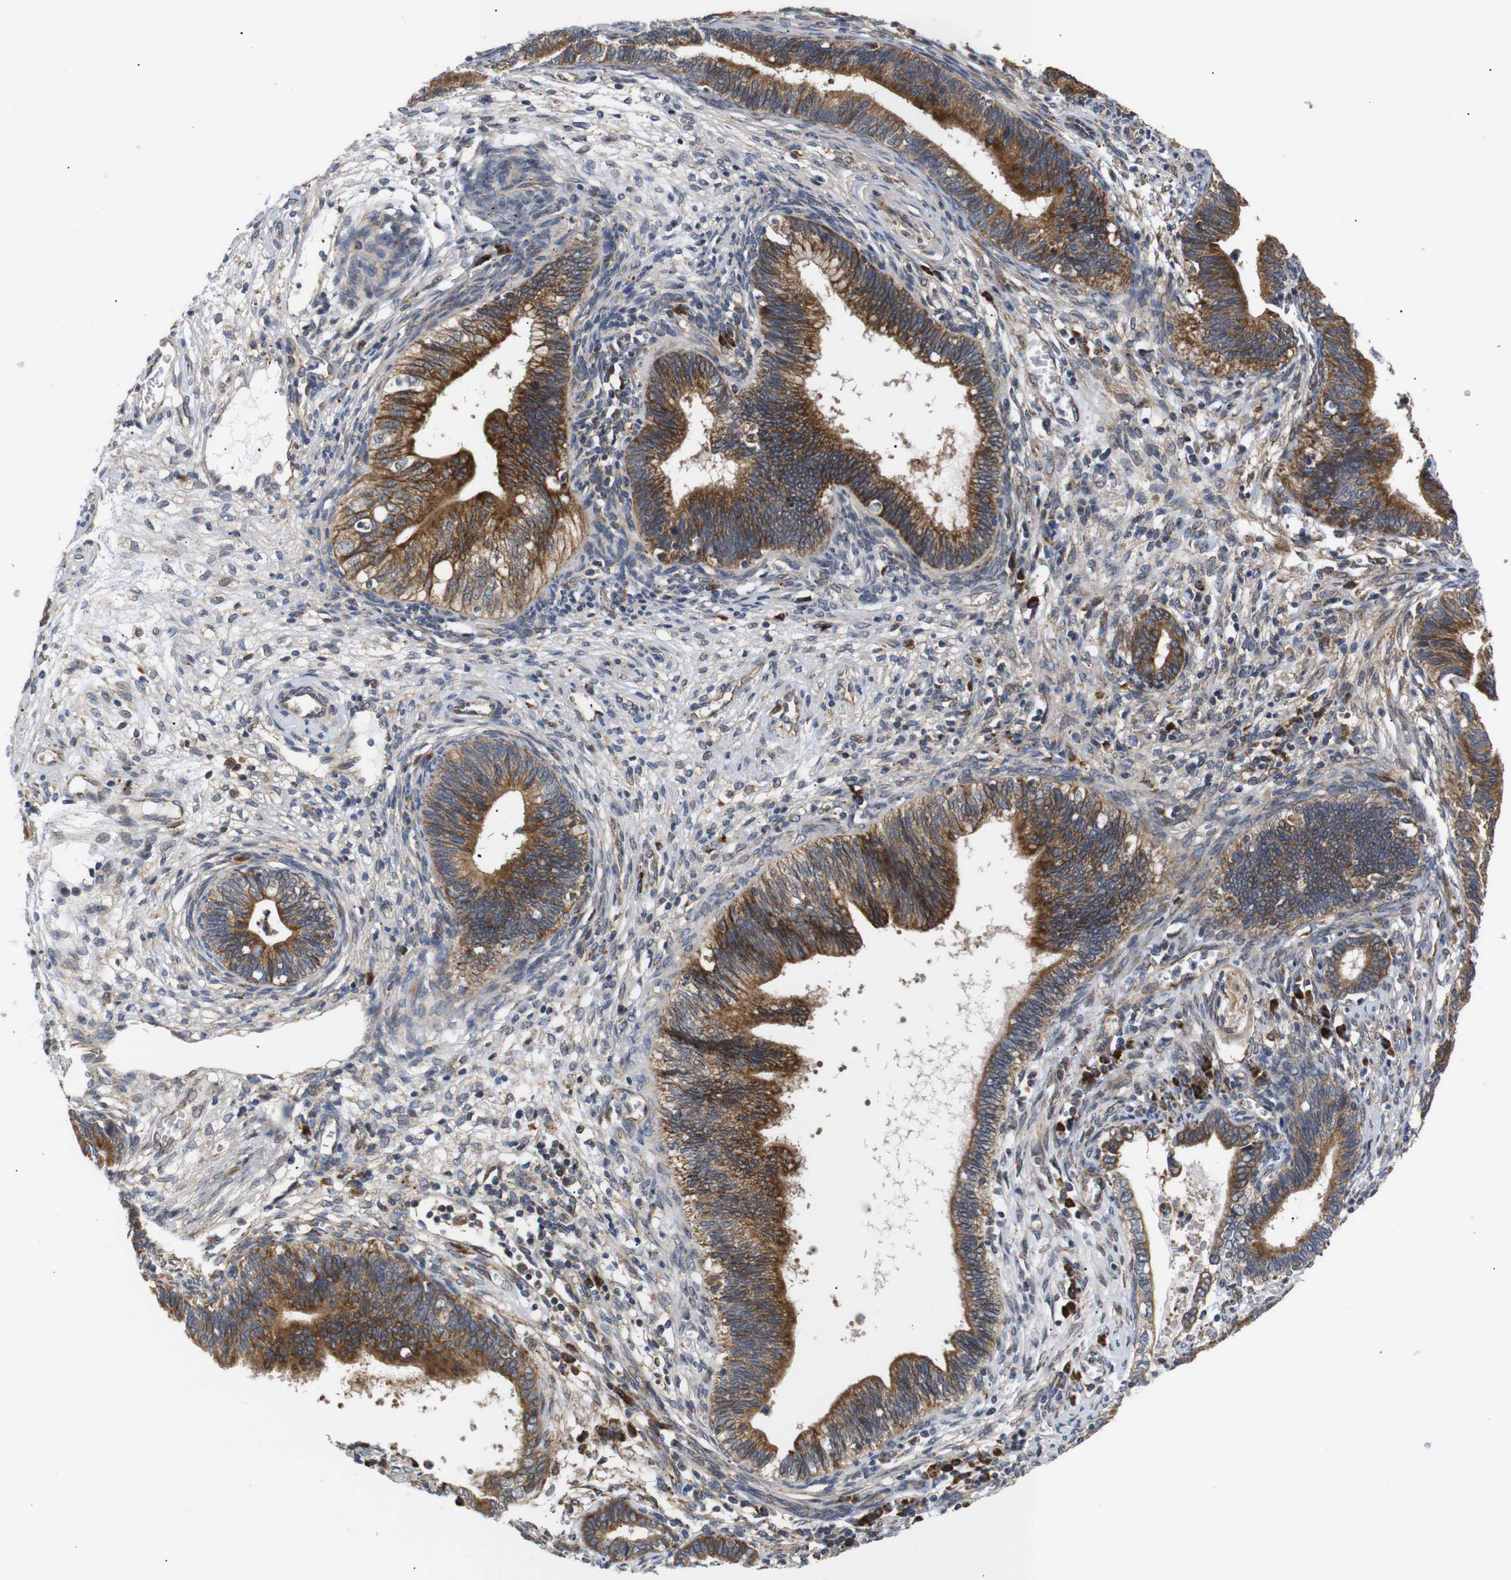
{"staining": {"intensity": "strong", "quantity": ">75%", "location": "cytoplasmic/membranous"}, "tissue": "cervical cancer", "cell_type": "Tumor cells", "image_type": "cancer", "snomed": [{"axis": "morphology", "description": "Adenocarcinoma, NOS"}, {"axis": "topography", "description": "Cervix"}], "caption": "Protein staining shows strong cytoplasmic/membranous positivity in approximately >75% of tumor cells in adenocarcinoma (cervical).", "gene": "KANK4", "patient": {"sex": "female", "age": 44}}